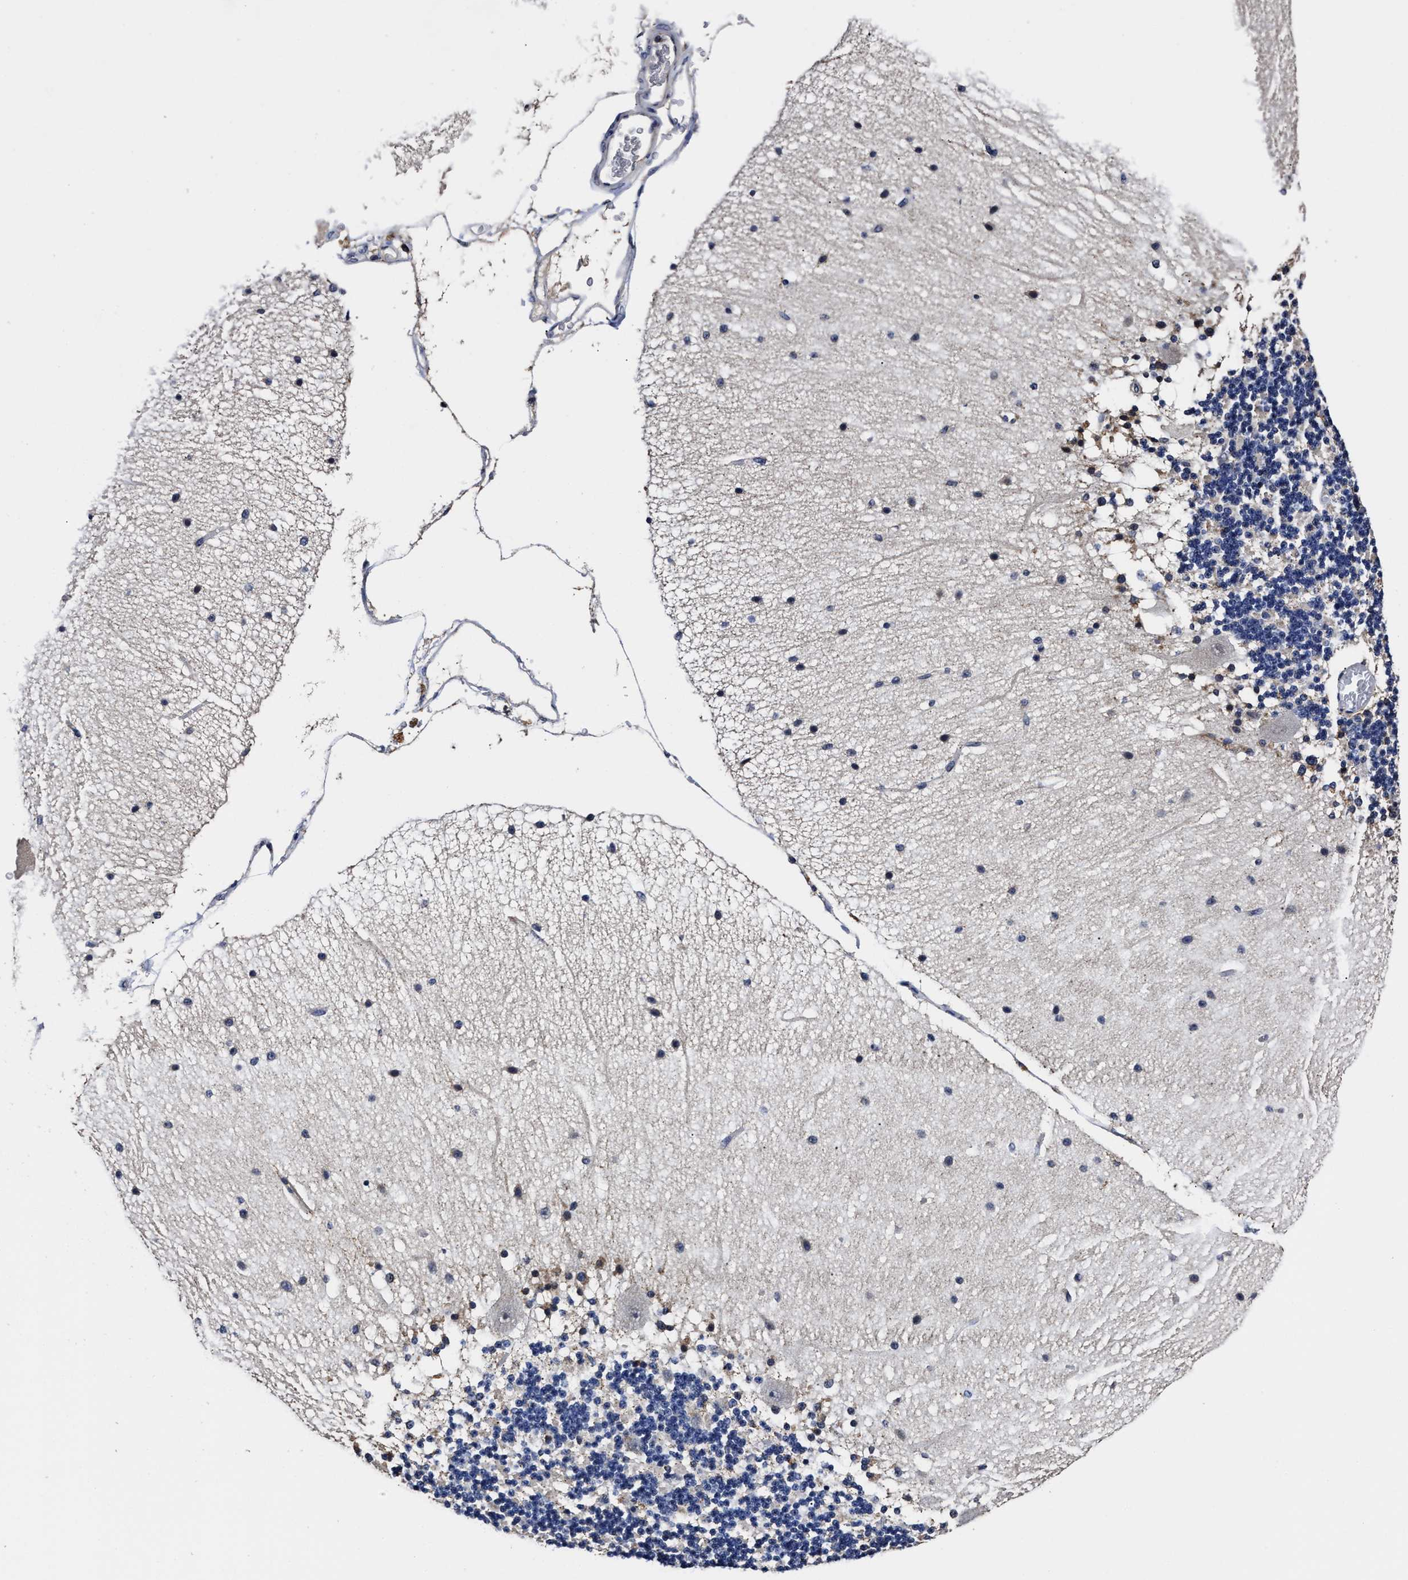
{"staining": {"intensity": "negative", "quantity": "none", "location": "none"}, "tissue": "cerebellum", "cell_type": "Cells in granular layer", "image_type": "normal", "snomed": [{"axis": "morphology", "description": "Normal tissue, NOS"}, {"axis": "topography", "description": "Cerebellum"}], "caption": "The micrograph shows no staining of cells in granular layer in unremarkable cerebellum.", "gene": "SOCS5", "patient": {"sex": "female", "age": 54}}